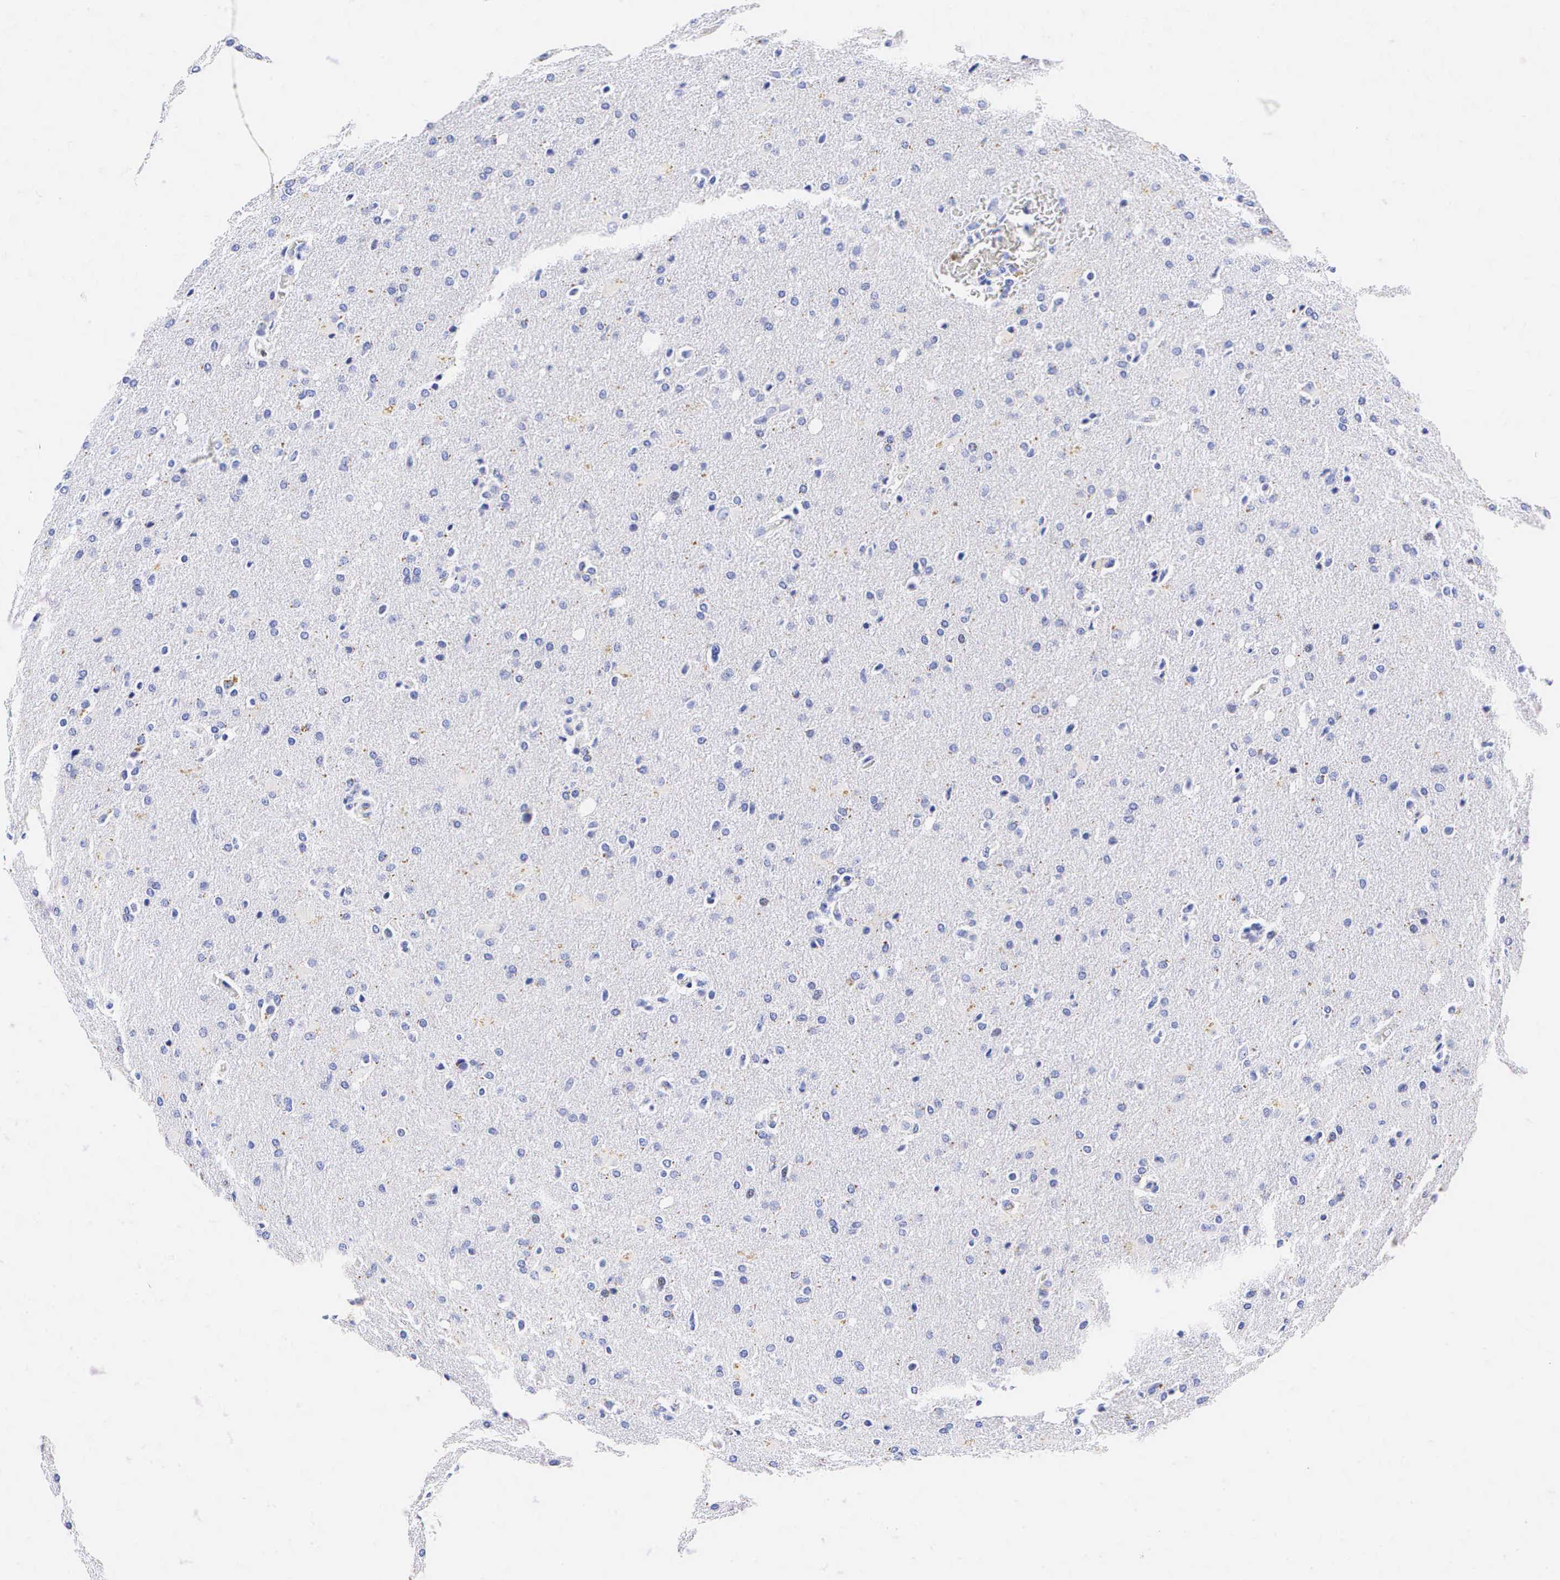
{"staining": {"intensity": "negative", "quantity": "none", "location": "none"}, "tissue": "glioma", "cell_type": "Tumor cells", "image_type": "cancer", "snomed": [{"axis": "morphology", "description": "Glioma, malignant, High grade"}, {"axis": "topography", "description": "Brain"}], "caption": "Glioma was stained to show a protein in brown. There is no significant expression in tumor cells.", "gene": "CD3E", "patient": {"sex": "male", "age": 68}}